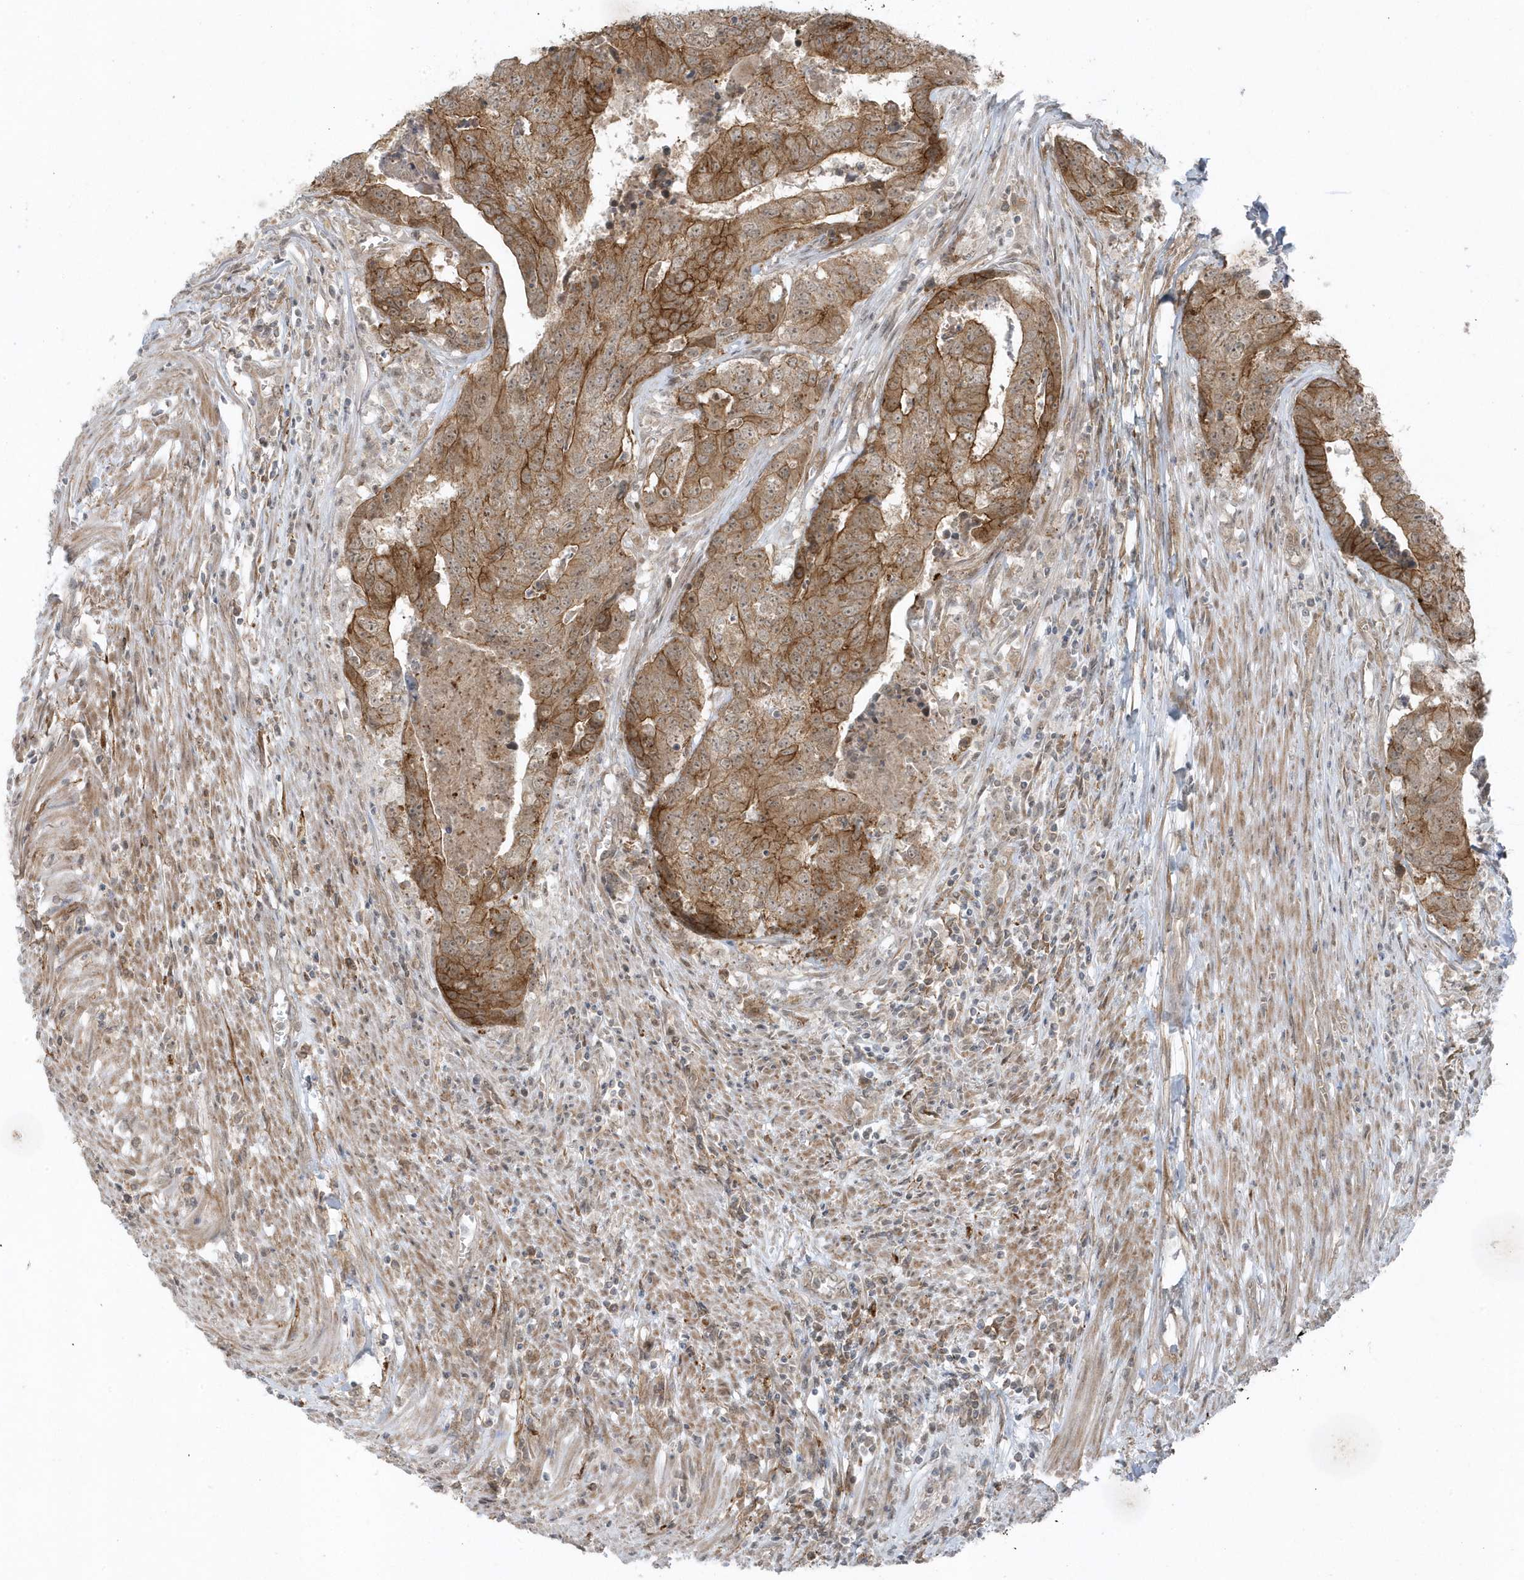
{"staining": {"intensity": "strong", "quantity": "25%-75%", "location": "cytoplasmic/membranous"}, "tissue": "colorectal cancer", "cell_type": "Tumor cells", "image_type": "cancer", "snomed": [{"axis": "morphology", "description": "Adenocarcinoma, NOS"}, {"axis": "topography", "description": "Colon"}], "caption": "DAB (3,3'-diaminobenzidine) immunohistochemical staining of colorectal adenocarcinoma reveals strong cytoplasmic/membranous protein expression in about 25%-75% of tumor cells. The staining is performed using DAB (3,3'-diaminobenzidine) brown chromogen to label protein expression. The nuclei are counter-stained blue using hematoxylin.", "gene": "PARD3B", "patient": {"sex": "female", "age": 67}}